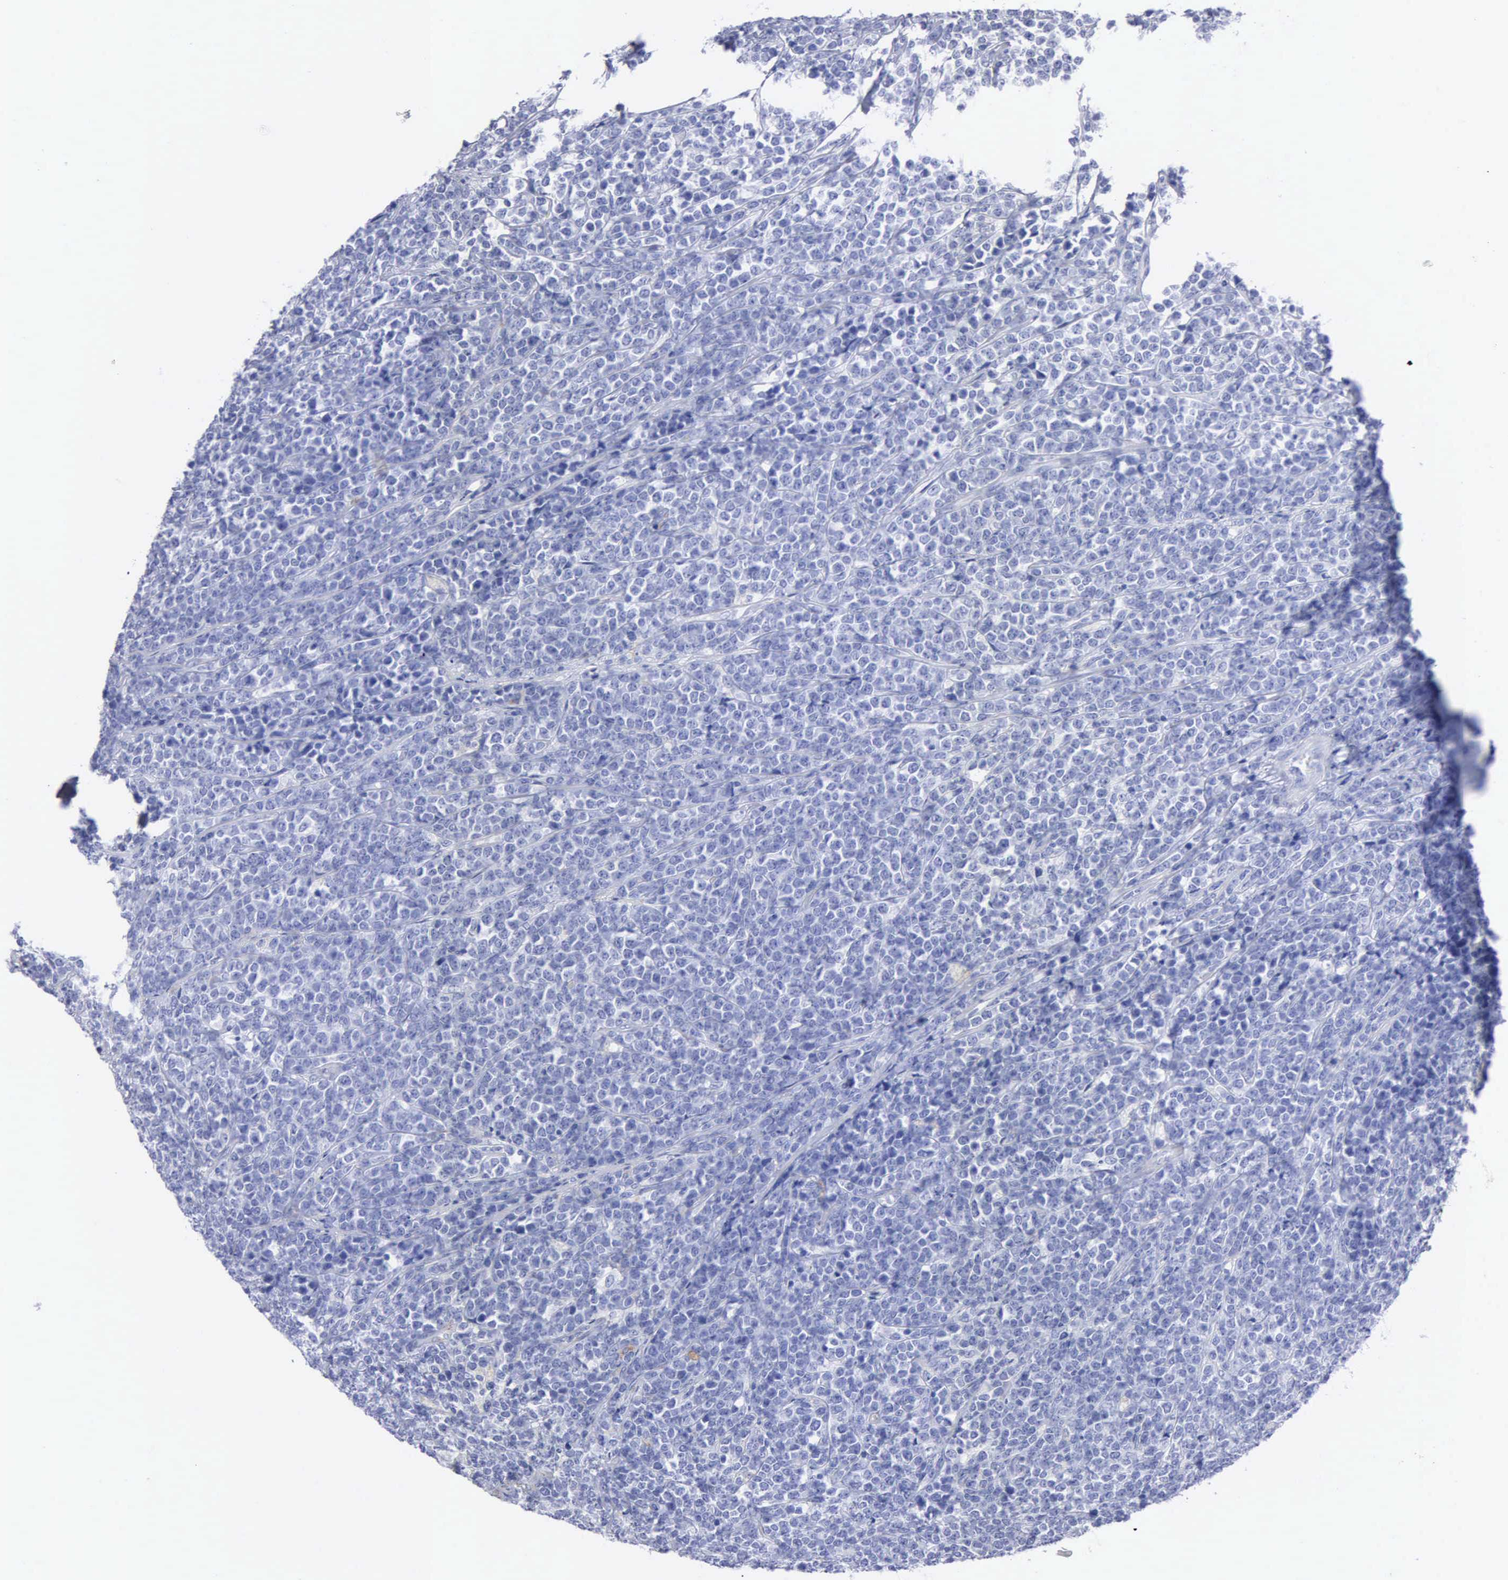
{"staining": {"intensity": "negative", "quantity": "none", "location": "none"}, "tissue": "lymphoma", "cell_type": "Tumor cells", "image_type": "cancer", "snomed": [{"axis": "morphology", "description": "Malignant lymphoma, non-Hodgkin's type, High grade"}, {"axis": "topography", "description": "Small intestine"}, {"axis": "topography", "description": "Colon"}], "caption": "Malignant lymphoma, non-Hodgkin's type (high-grade) was stained to show a protein in brown. There is no significant positivity in tumor cells. Nuclei are stained in blue.", "gene": "CTSL", "patient": {"sex": "male", "age": 8}}